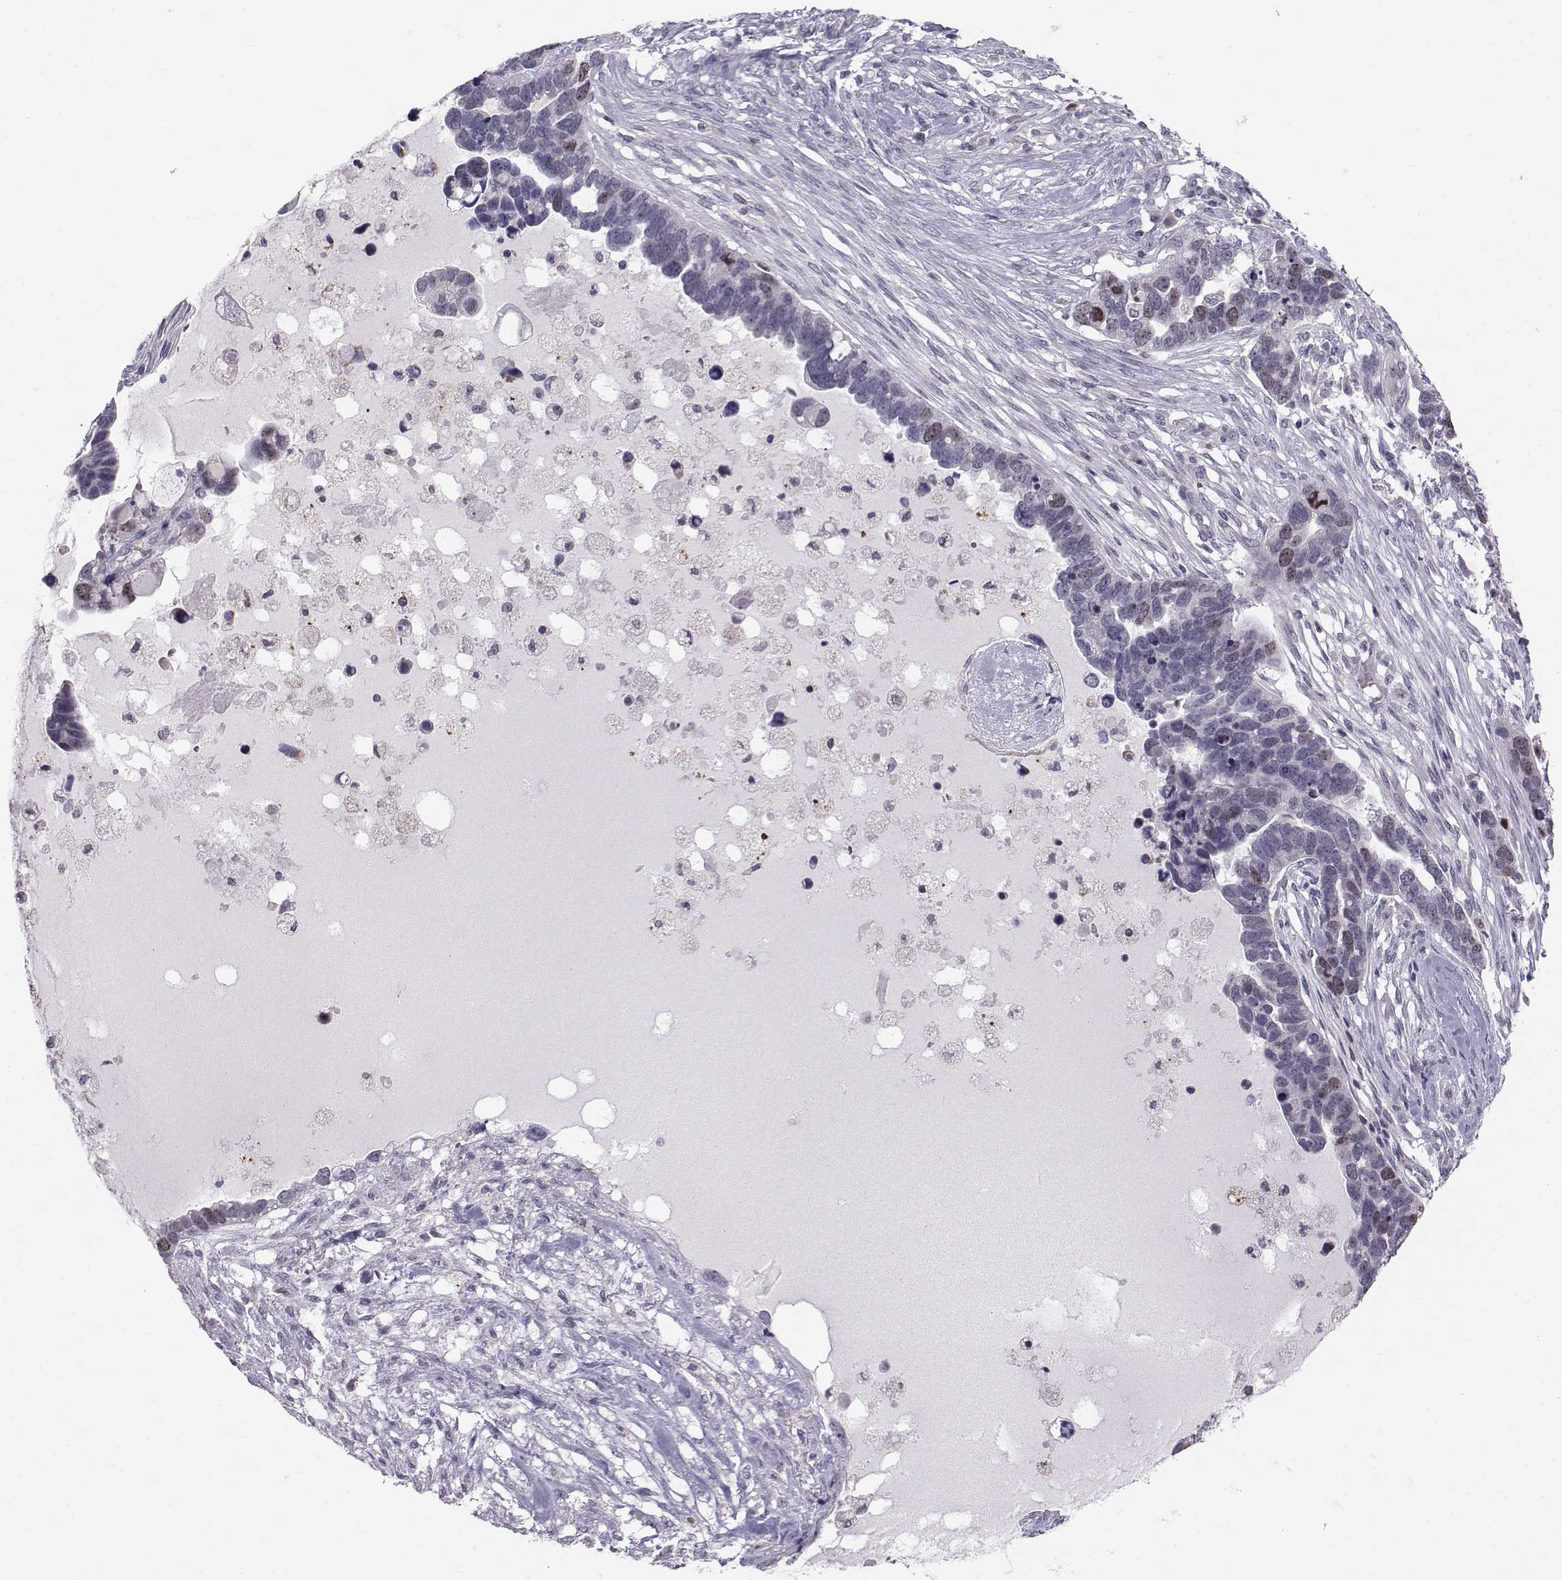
{"staining": {"intensity": "weak", "quantity": "<25%", "location": "nuclear"}, "tissue": "ovarian cancer", "cell_type": "Tumor cells", "image_type": "cancer", "snomed": [{"axis": "morphology", "description": "Cystadenocarcinoma, serous, NOS"}, {"axis": "topography", "description": "Ovary"}], "caption": "IHC photomicrograph of human ovarian serous cystadenocarcinoma stained for a protein (brown), which shows no expression in tumor cells.", "gene": "LRP8", "patient": {"sex": "female", "age": 54}}